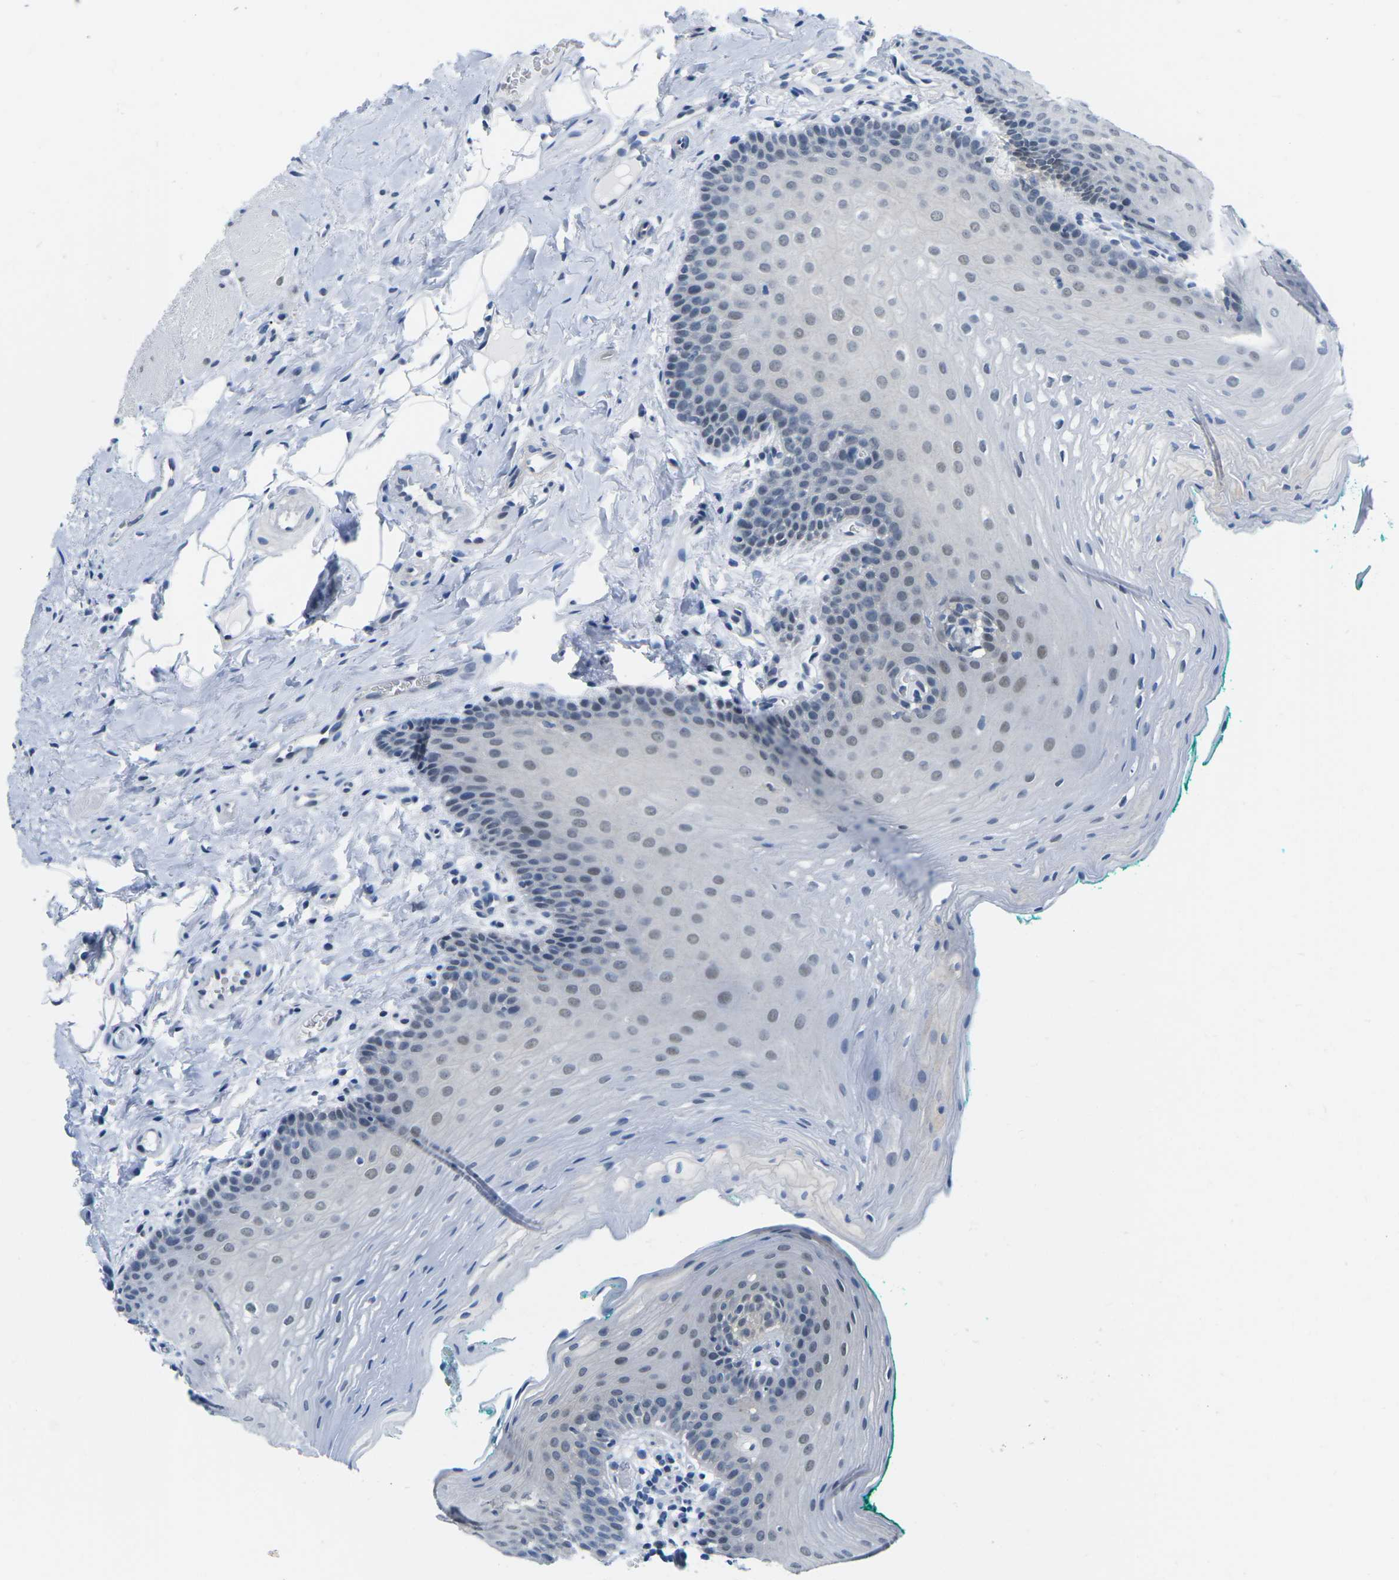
{"staining": {"intensity": "moderate", "quantity": "<25%", "location": "nuclear"}, "tissue": "oral mucosa", "cell_type": "Squamous epithelial cells", "image_type": "normal", "snomed": [{"axis": "morphology", "description": "Normal tissue, NOS"}, {"axis": "topography", "description": "Oral tissue"}], "caption": "Immunohistochemical staining of unremarkable oral mucosa displays low levels of moderate nuclear positivity in about <25% of squamous epithelial cells. (DAB = brown stain, brightfield microscopy at high magnification).", "gene": "UBA7", "patient": {"sex": "male", "age": 58}}